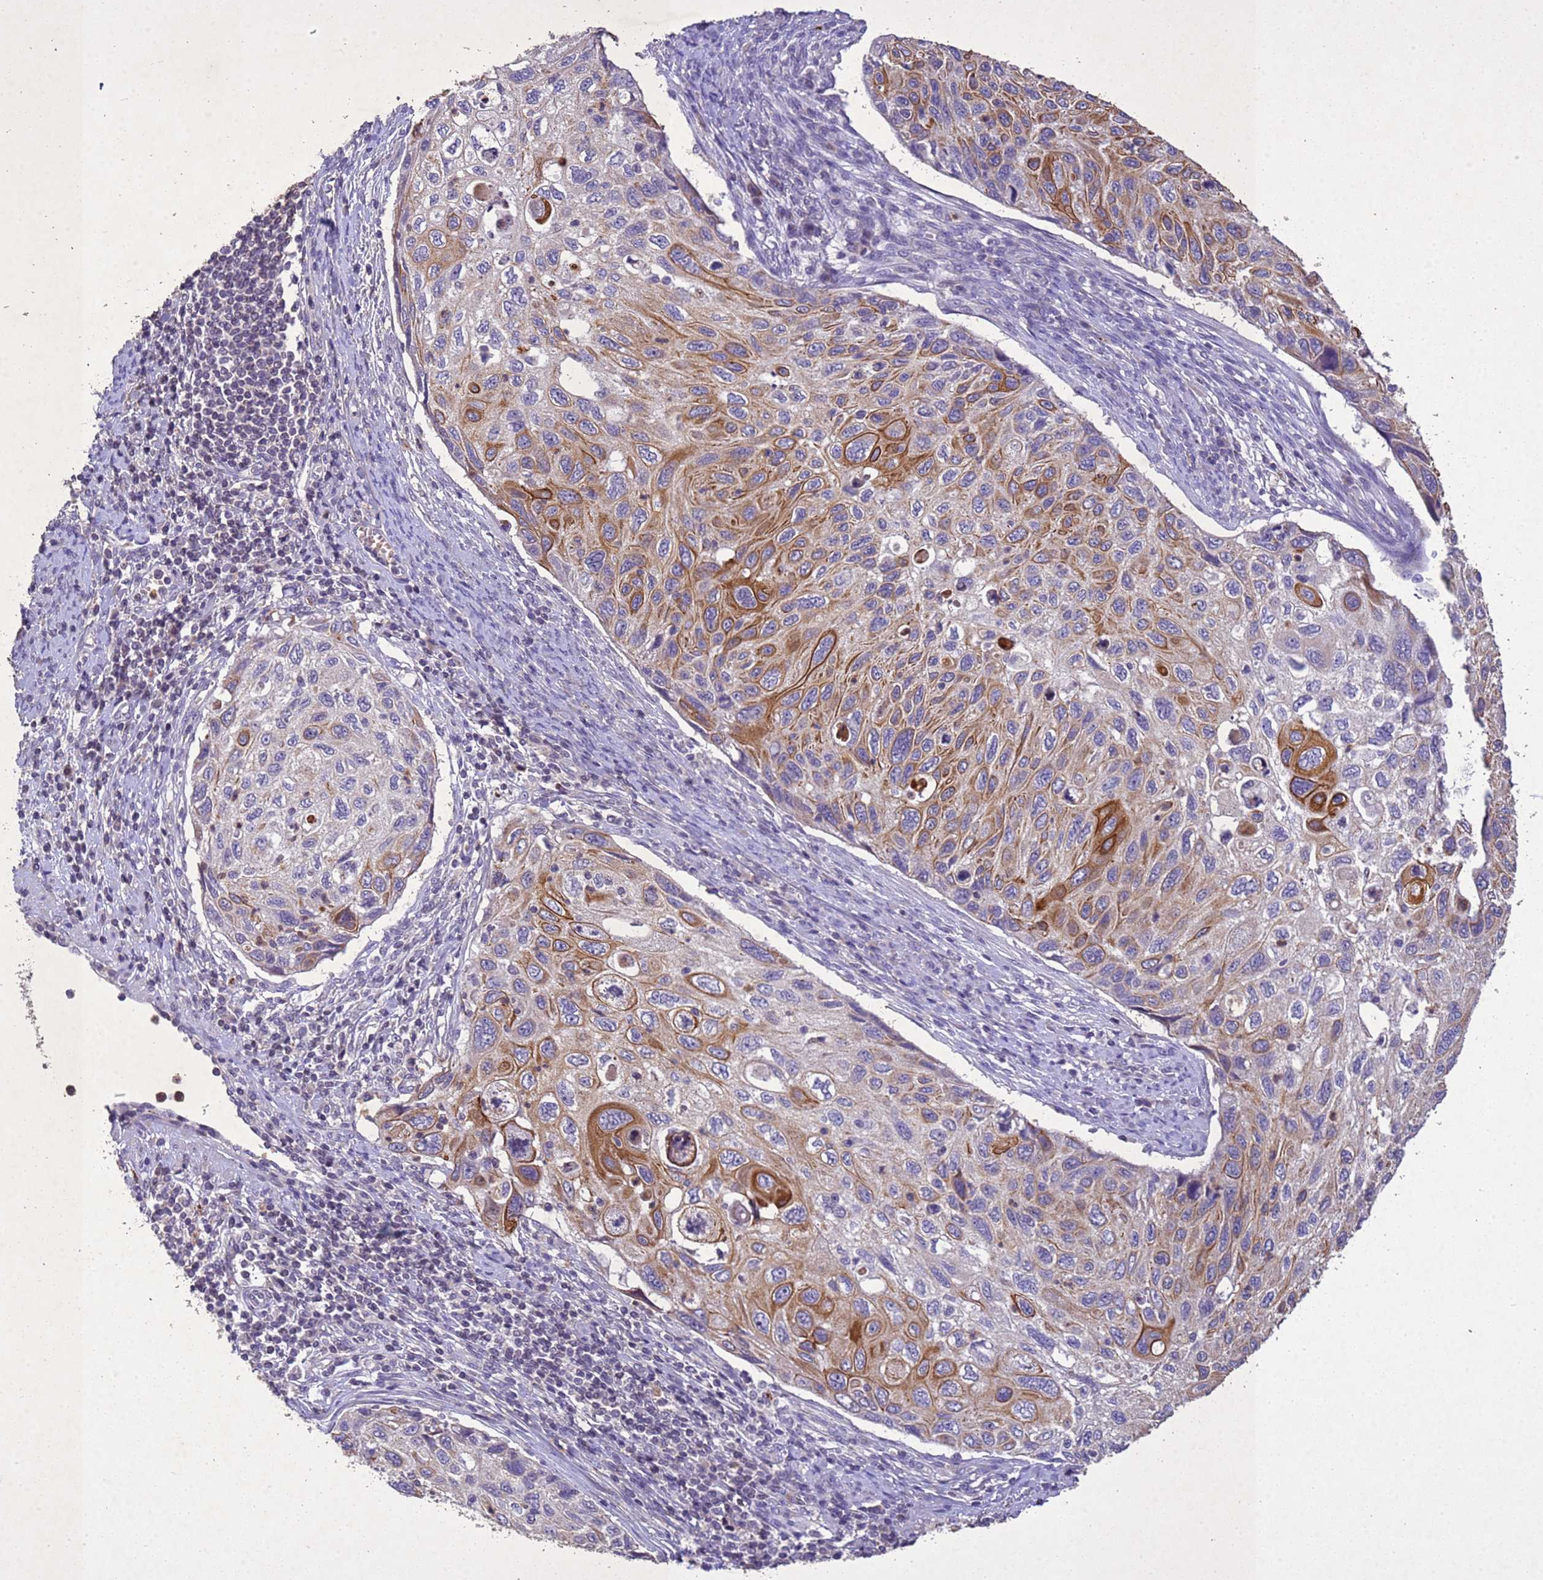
{"staining": {"intensity": "moderate", "quantity": "25%-75%", "location": "cytoplasmic/membranous"}, "tissue": "cervical cancer", "cell_type": "Tumor cells", "image_type": "cancer", "snomed": [{"axis": "morphology", "description": "Squamous cell carcinoma, NOS"}, {"axis": "topography", "description": "Cervix"}], "caption": "Immunohistochemistry (IHC) image of neoplastic tissue: human cervical cancer (squamous cell carcinoma) stained using immunohistochemistry (IHC) shows medium levels of moderate protein expression localized specifically in the cytoplasmic/membranous of tumor cells, appearing as a cytoplasmic/membranous brown color.", "gene": "NLRP11", "patient": {"sex": "female", "age": 70}}